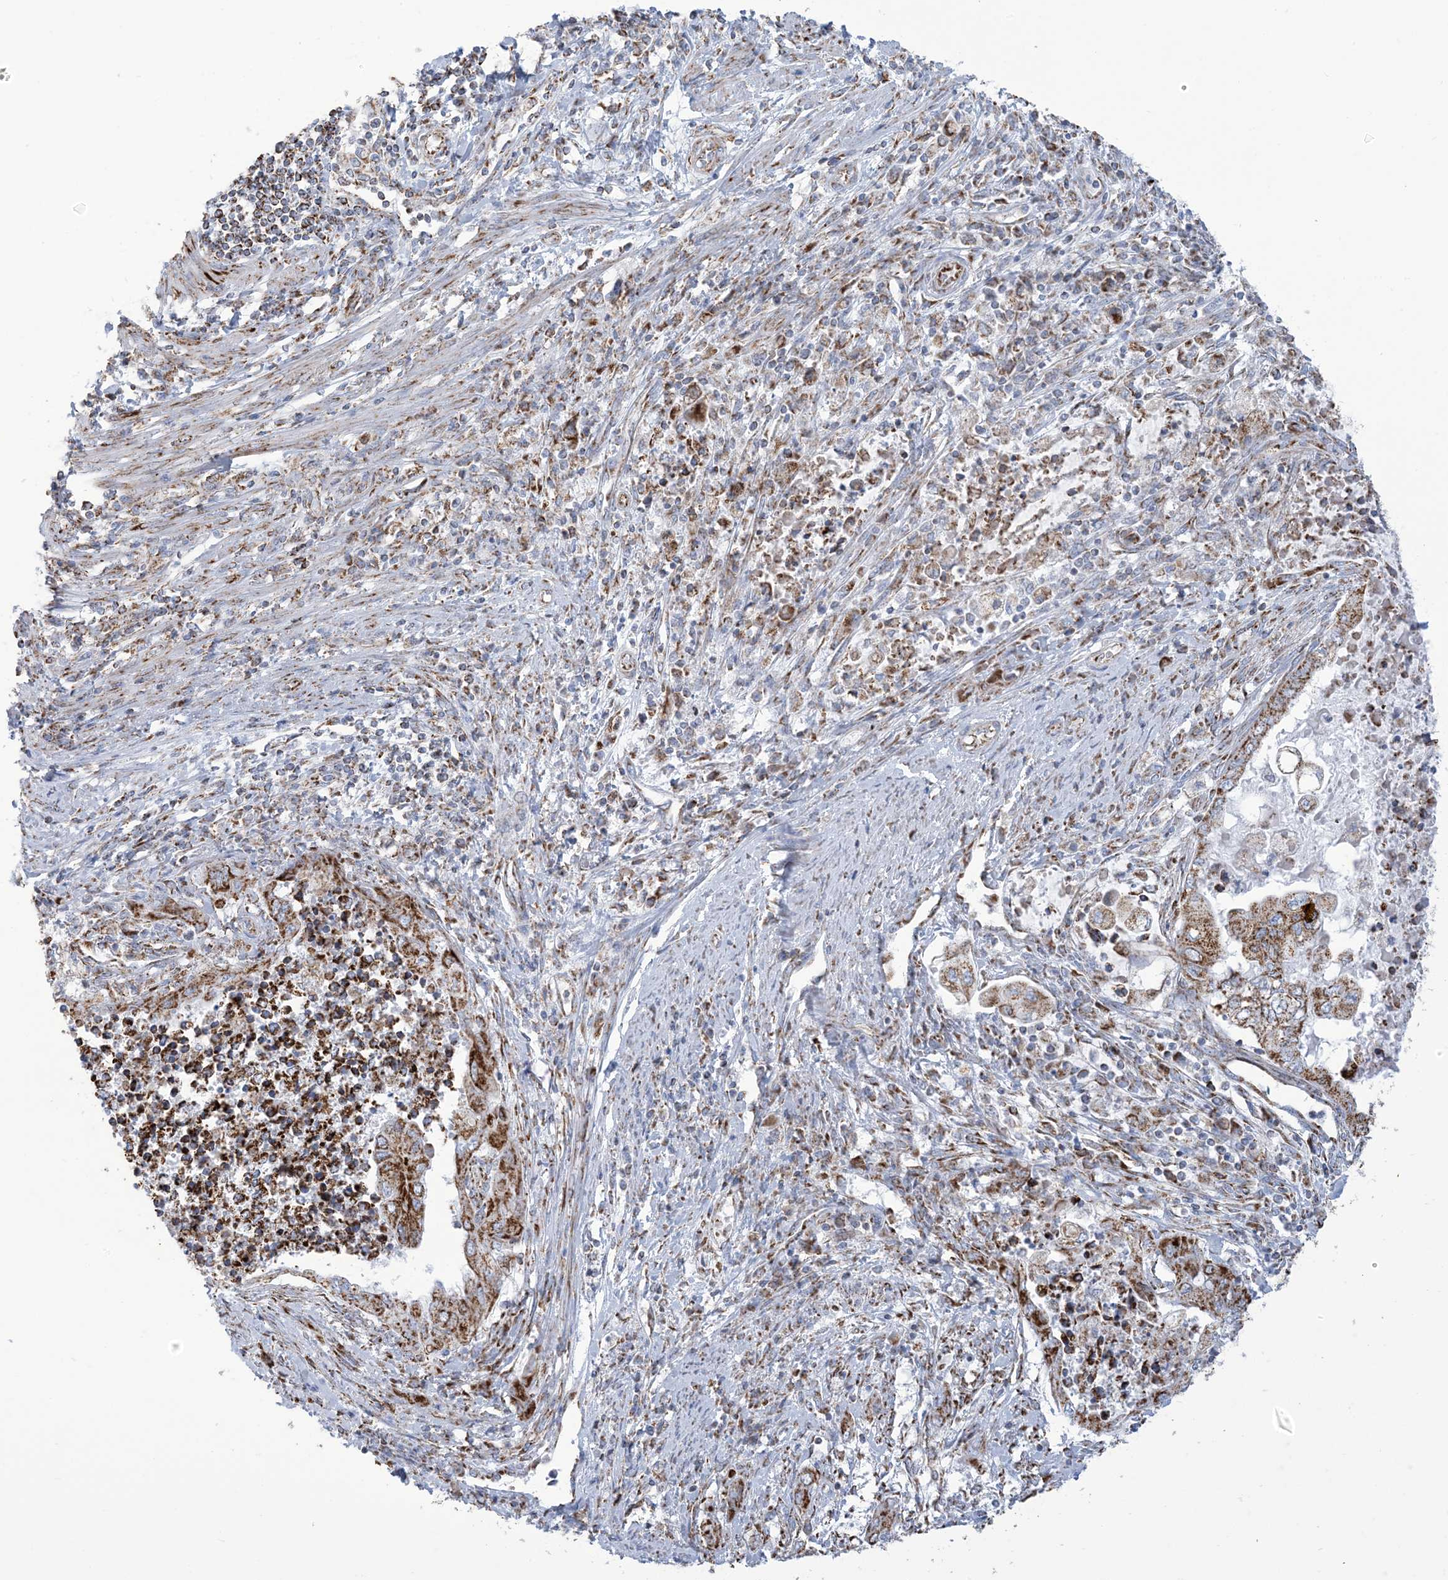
{"staining": {"intensity": "strong", "quantity": ">75%", "location": "cytoplasmic/membranous"}, "tissue": "endometrial cancer", "cell_type": "Tumor cells", "image_type": "cancer", "snomed": [{"axis": "morphology", "description": "Adenocarcinoma, NOS"}, {"axis": "topography", "description": "Uterus"}, {"axis": "topography", "description": "Endometrium"}], "caption": "Immunohistochemical staining of endometrial cancer (adenocarcinoma) shows strong cytoplasmic/membranous protein staining in about >75% of tumor cells.", "gene": "SAMM50", "patient": {"sex": "female", "age": 70}}